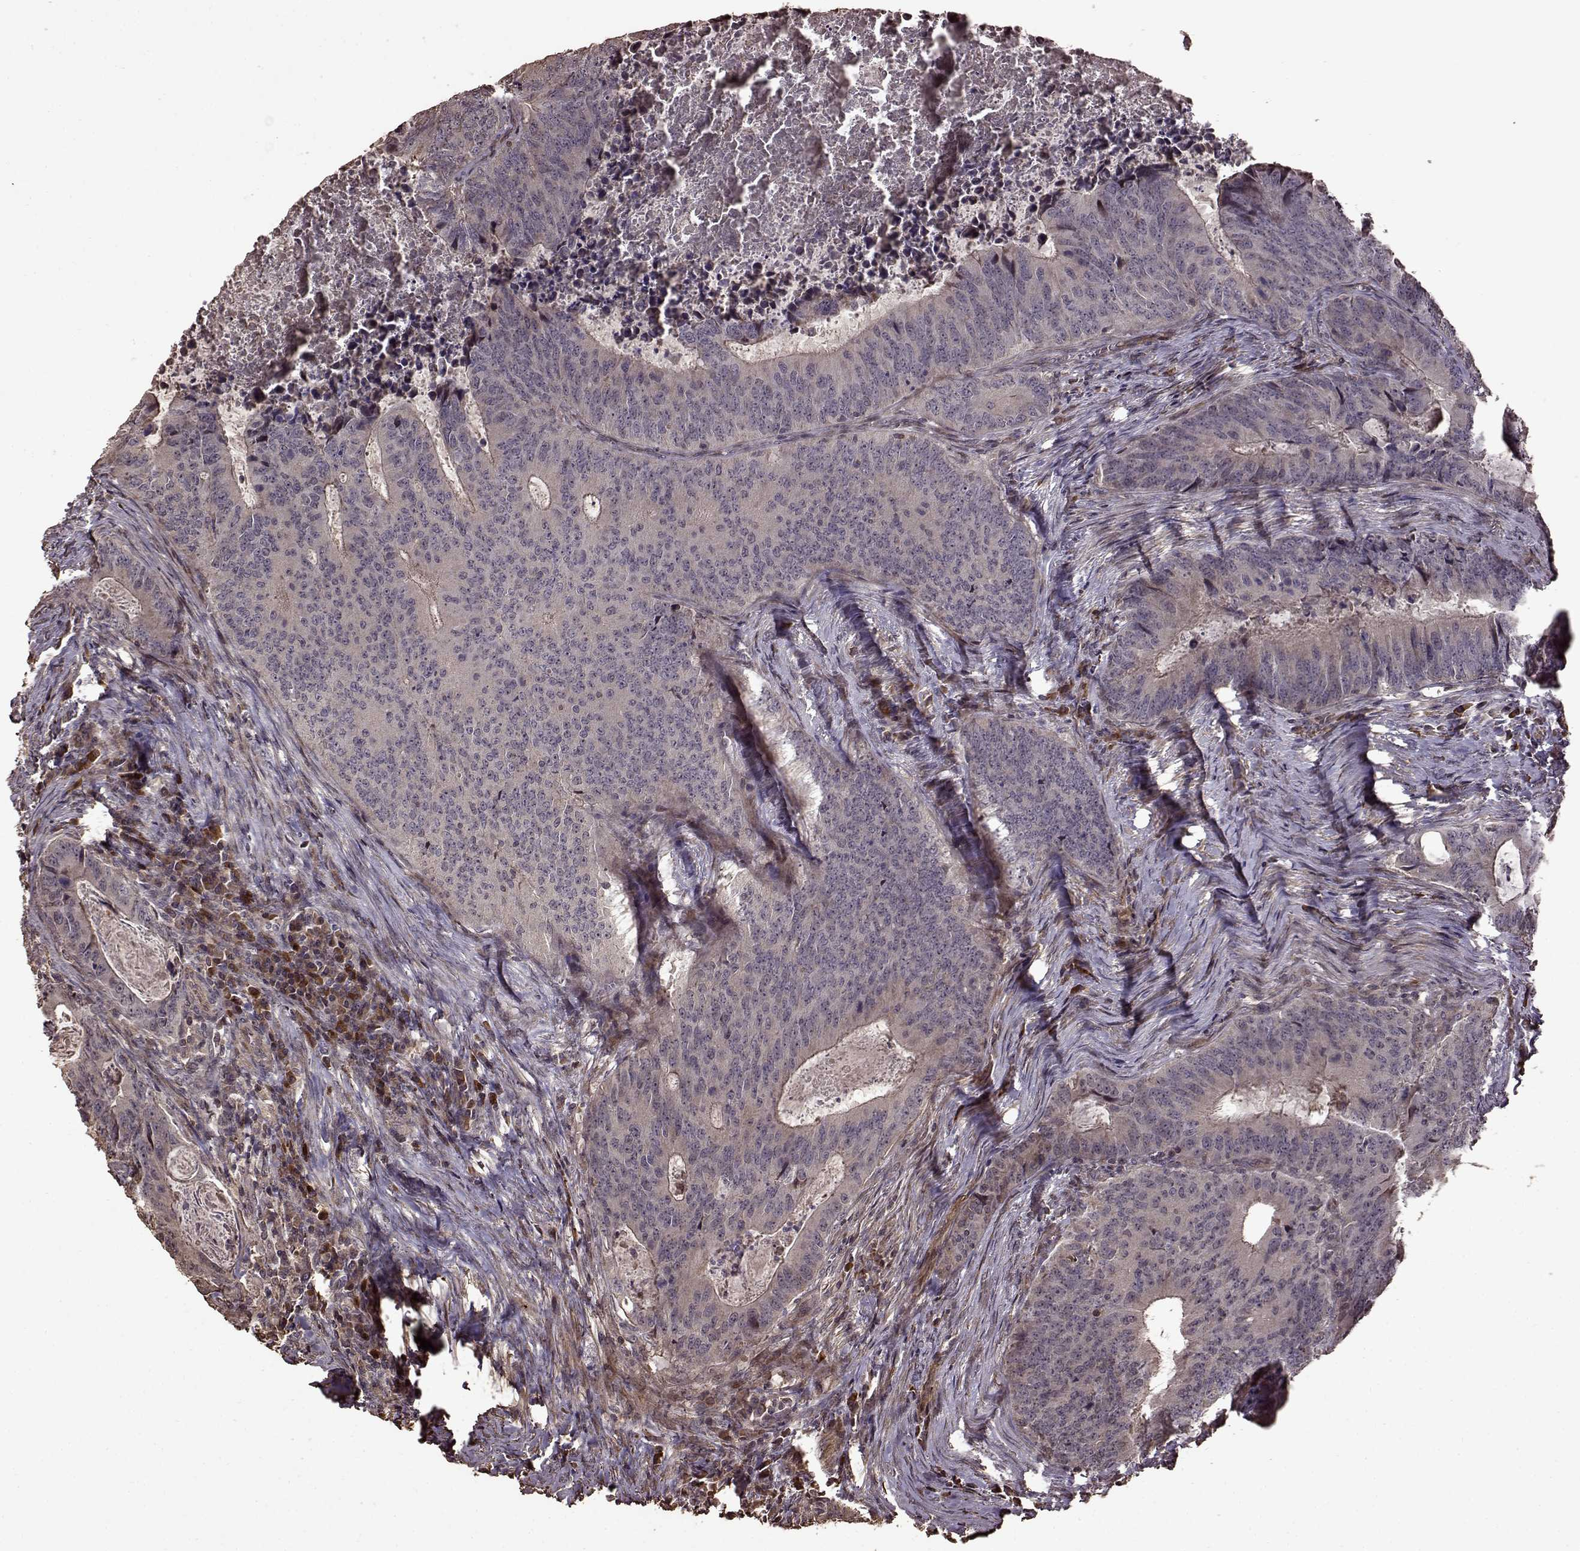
{"staining": {"intensity": "moderate", "quantity": "<25%", "location": "cytoplasmic/membranous,nuclear"}, "tissue": "colorectal cancer", "cell_type": "Tumor cells", "image_type": "cancer", "snomed": [{"axis": "morphology", "description": "Adenocarcinoma, NOS"}, {"axis": "topography", "description": "Colon"}], "caption": "Immunohistochemical staining of human colorectal adenocarcinoma reveals moderate cytoplasmic/membranous and nuclear protein positivity in approximately <25% of tumor cells. Ihc stains the protein of interest in brown and the nuclei are stained blue.", "gene": "FBXW11", "patient": {"sex": "male", "age": 67}}